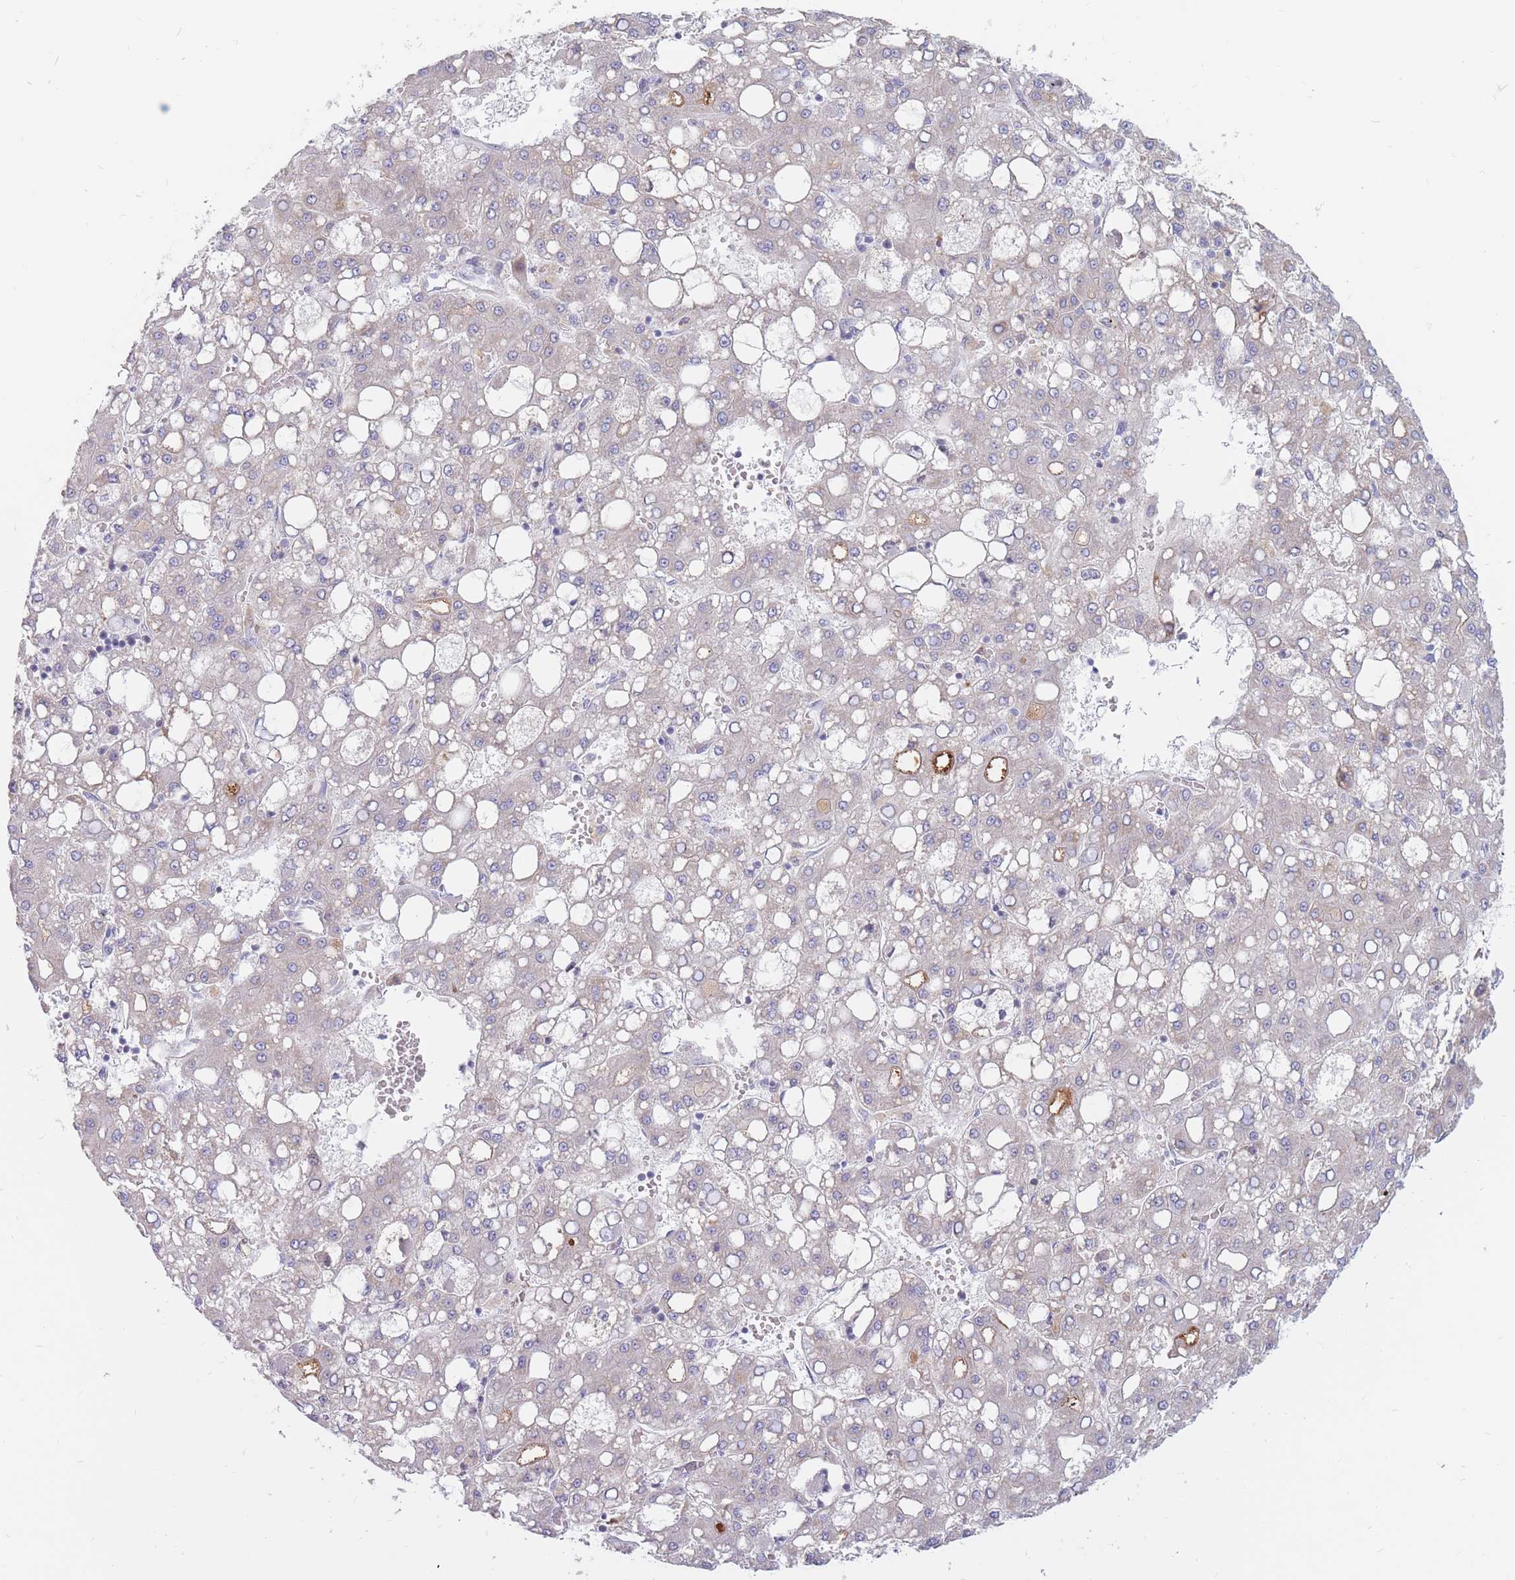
{"staining": {"intensity": "weak", "quantity": "<25%", "location": "cytoplasmic/membranous"}, "tissue": "liver cancer", "cell_type": "Tumor cells", "image_type": "cancer", "snomed": [{"axis": "morphology", "description": "Carcinoma, Hepatocellular, NOS"}, {"axis": "topography", "description": "Liver"}], "caption": "High magnification brightfield microscopy of liver hepatocellular carcinoma stained with DAB (3,3'-diaminobenzidine) (brown) and counterstained with hematoxylin (blue): tumor cells show no significant positivity. (IHC, brightfield microscopy, high magnification).", "gene": "PTGDR", "patient": {"sex": "male", "age": 65}}